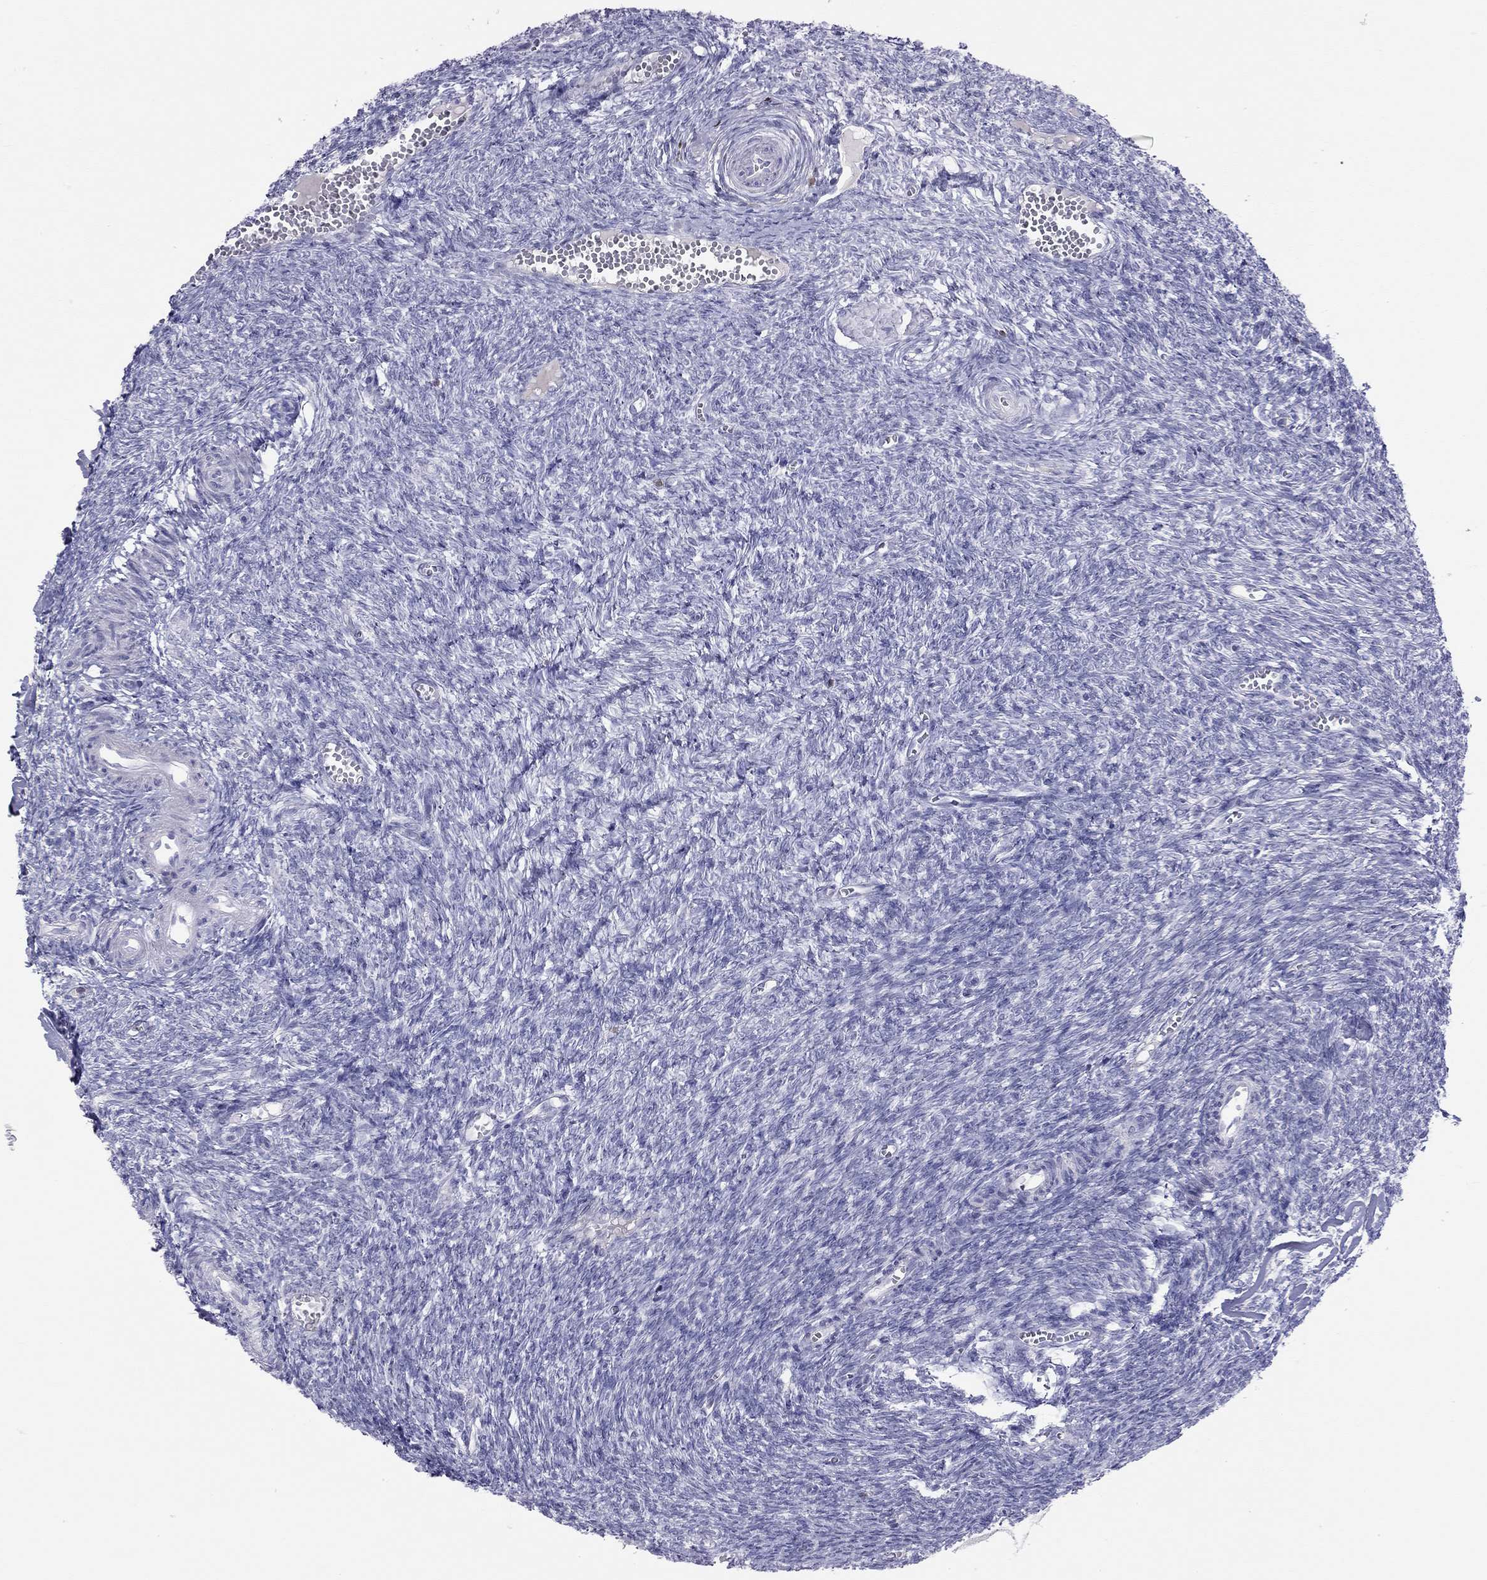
{"staining": {"intensity": "negative", "quantity": "none", "location": "none"}, "tissue": "ovary", "cell_type": "Follicle cells", "image_type": "normal", "snomed": [{"axis": "morphology", "description": "Normal tissue, NOS"}, {"axis": "topography", "description": "Ovary"}], "caption": "High power microscopy histopathology image of an immunohistochemistry (IHC) photomicrograph of normal ovary, revealing no significant expression in follicle cells. The staining is performed using DAB brown chromogen with nuclei counter-stained in using hematoxylin.", "gene": "SH2D2A", "patient": {"sex": "female", "age": 43}}